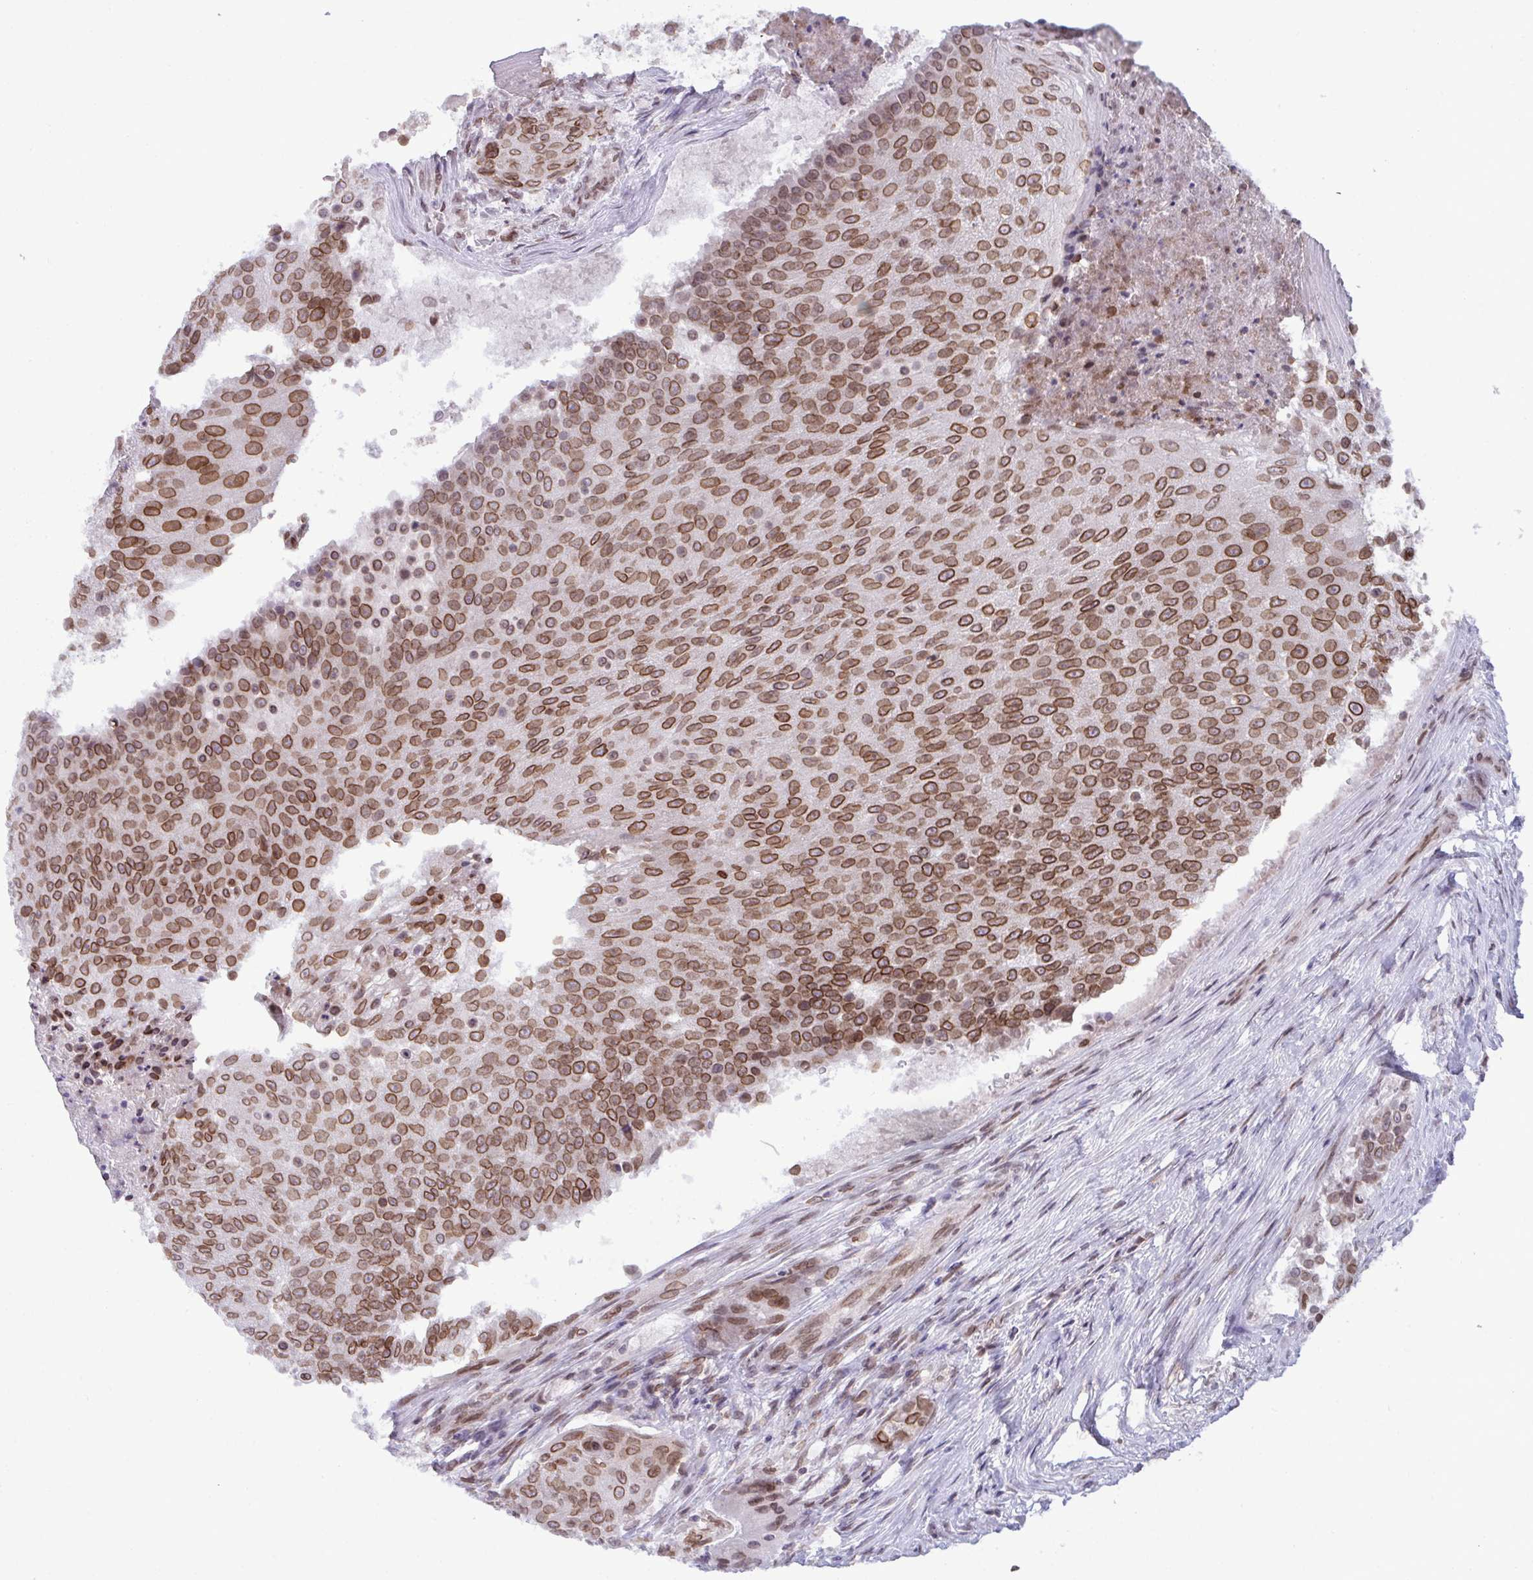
{"staining": {"intensity": "moderate", "quantity": ">75%", "location": "cytoplasmic/membranous,nuclear"}, "tissue": "urothelial cancer", "cell_type": "Tumor cells", "image_type": "cancer", "snomed": [{"axis": "morphology", "description": "Urothelial carcinoma, High grade"}, {"axis": "topography", "description": "Urinary bladder"}], "caption": "High-grade urothelial carcinoma stained for a protein (brown) displays moderate cytoplasmic/membranous and nuclear positive positivity in approximately >75% of tumor cells.", "gene": "RANBP2", "patient": {"sex": "female", "age": 63}}